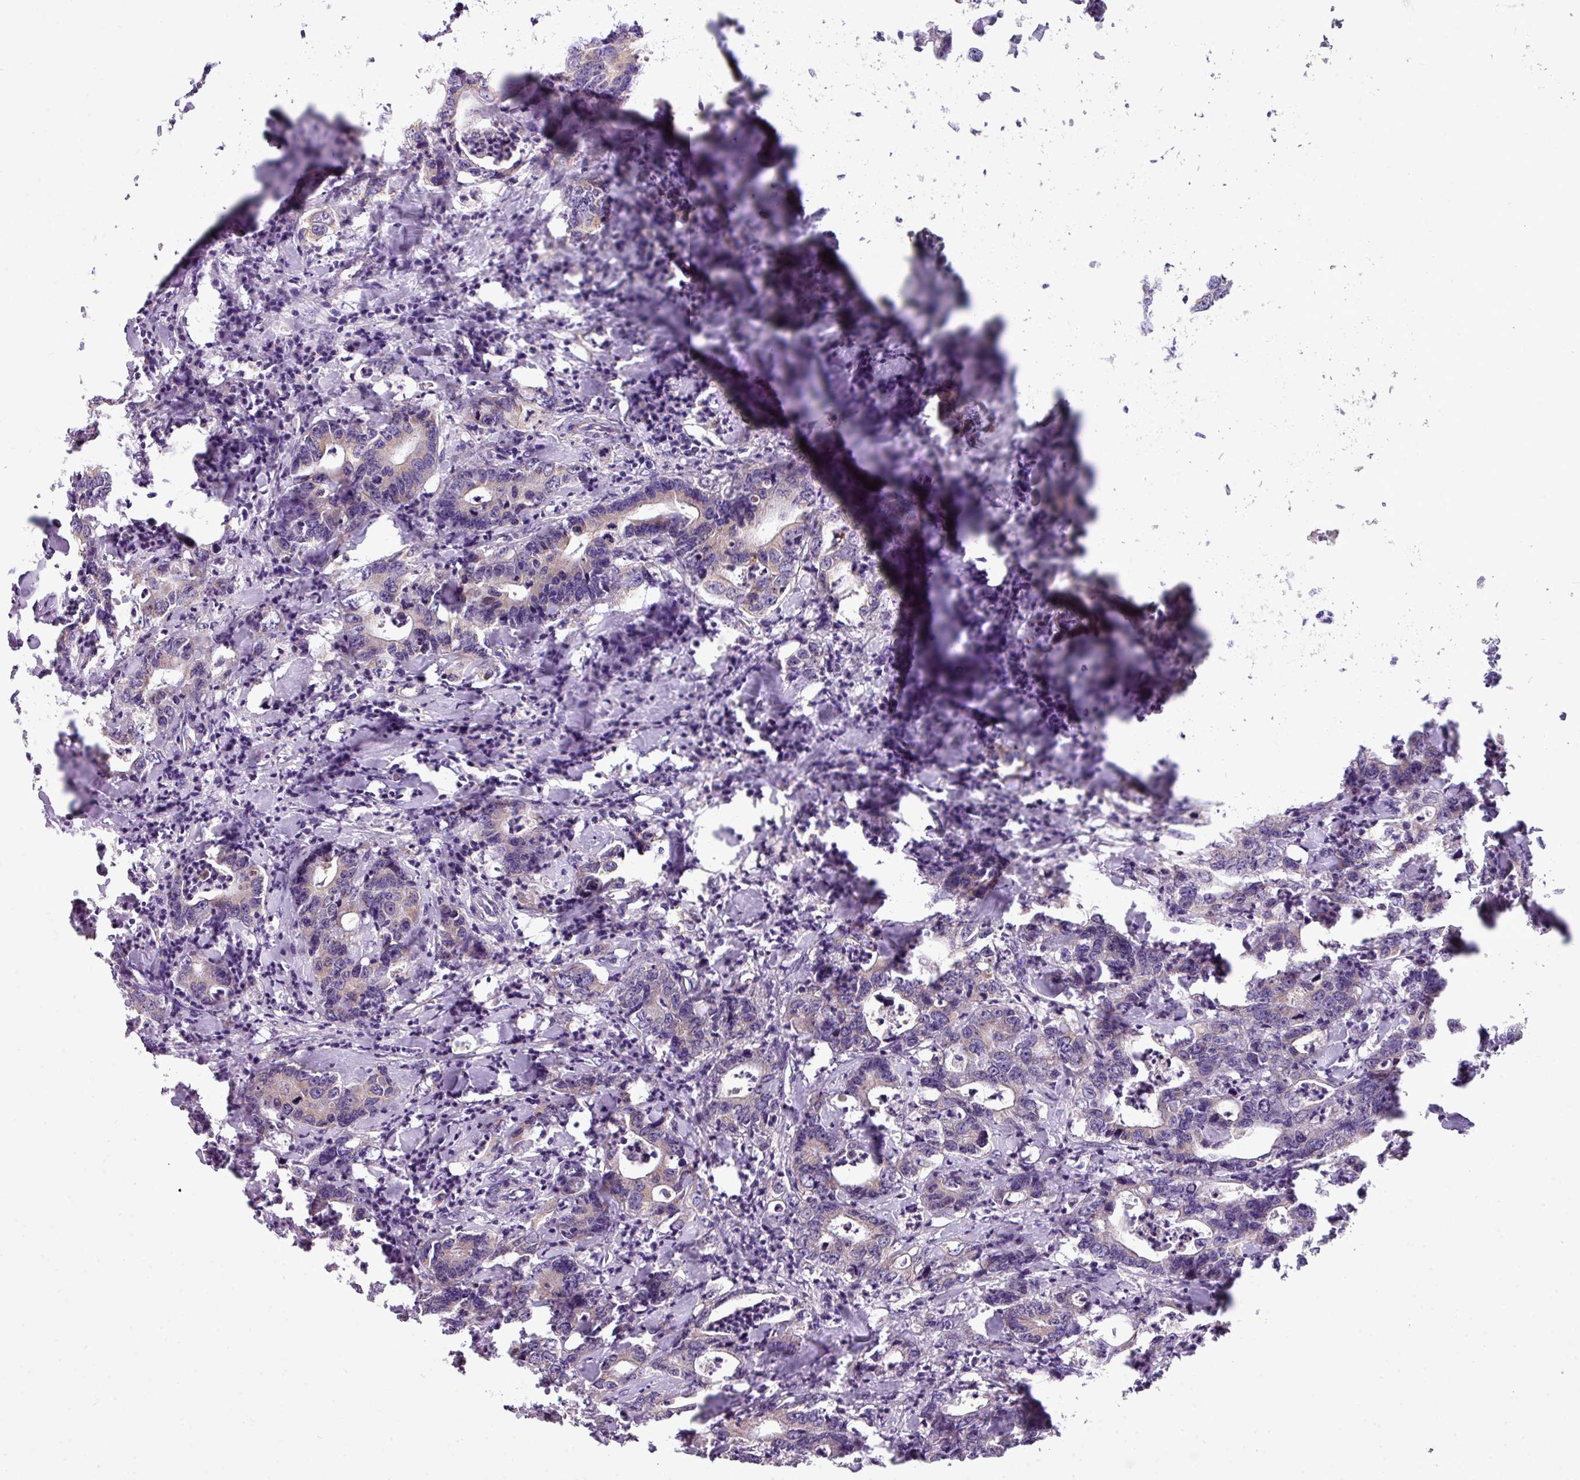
{"staining": {"intensity": "negative", "quantity": "none", "location": "none"}, "tissue": "colorectal cancer", "cell_type": "Tumor cells", "image_type": "cancer", "snomed": [{"axis": "morphology", "description": "Adenocarcinoma, NOS"}, {"axis": "topography", "description": "Colon"}], "caption": "The histopathology image demonstrates no staining of tumor cells in colorectal adenocarcinoma.", "gene": "LRRC9", "patient": {"sex": "female", "age": 75}}